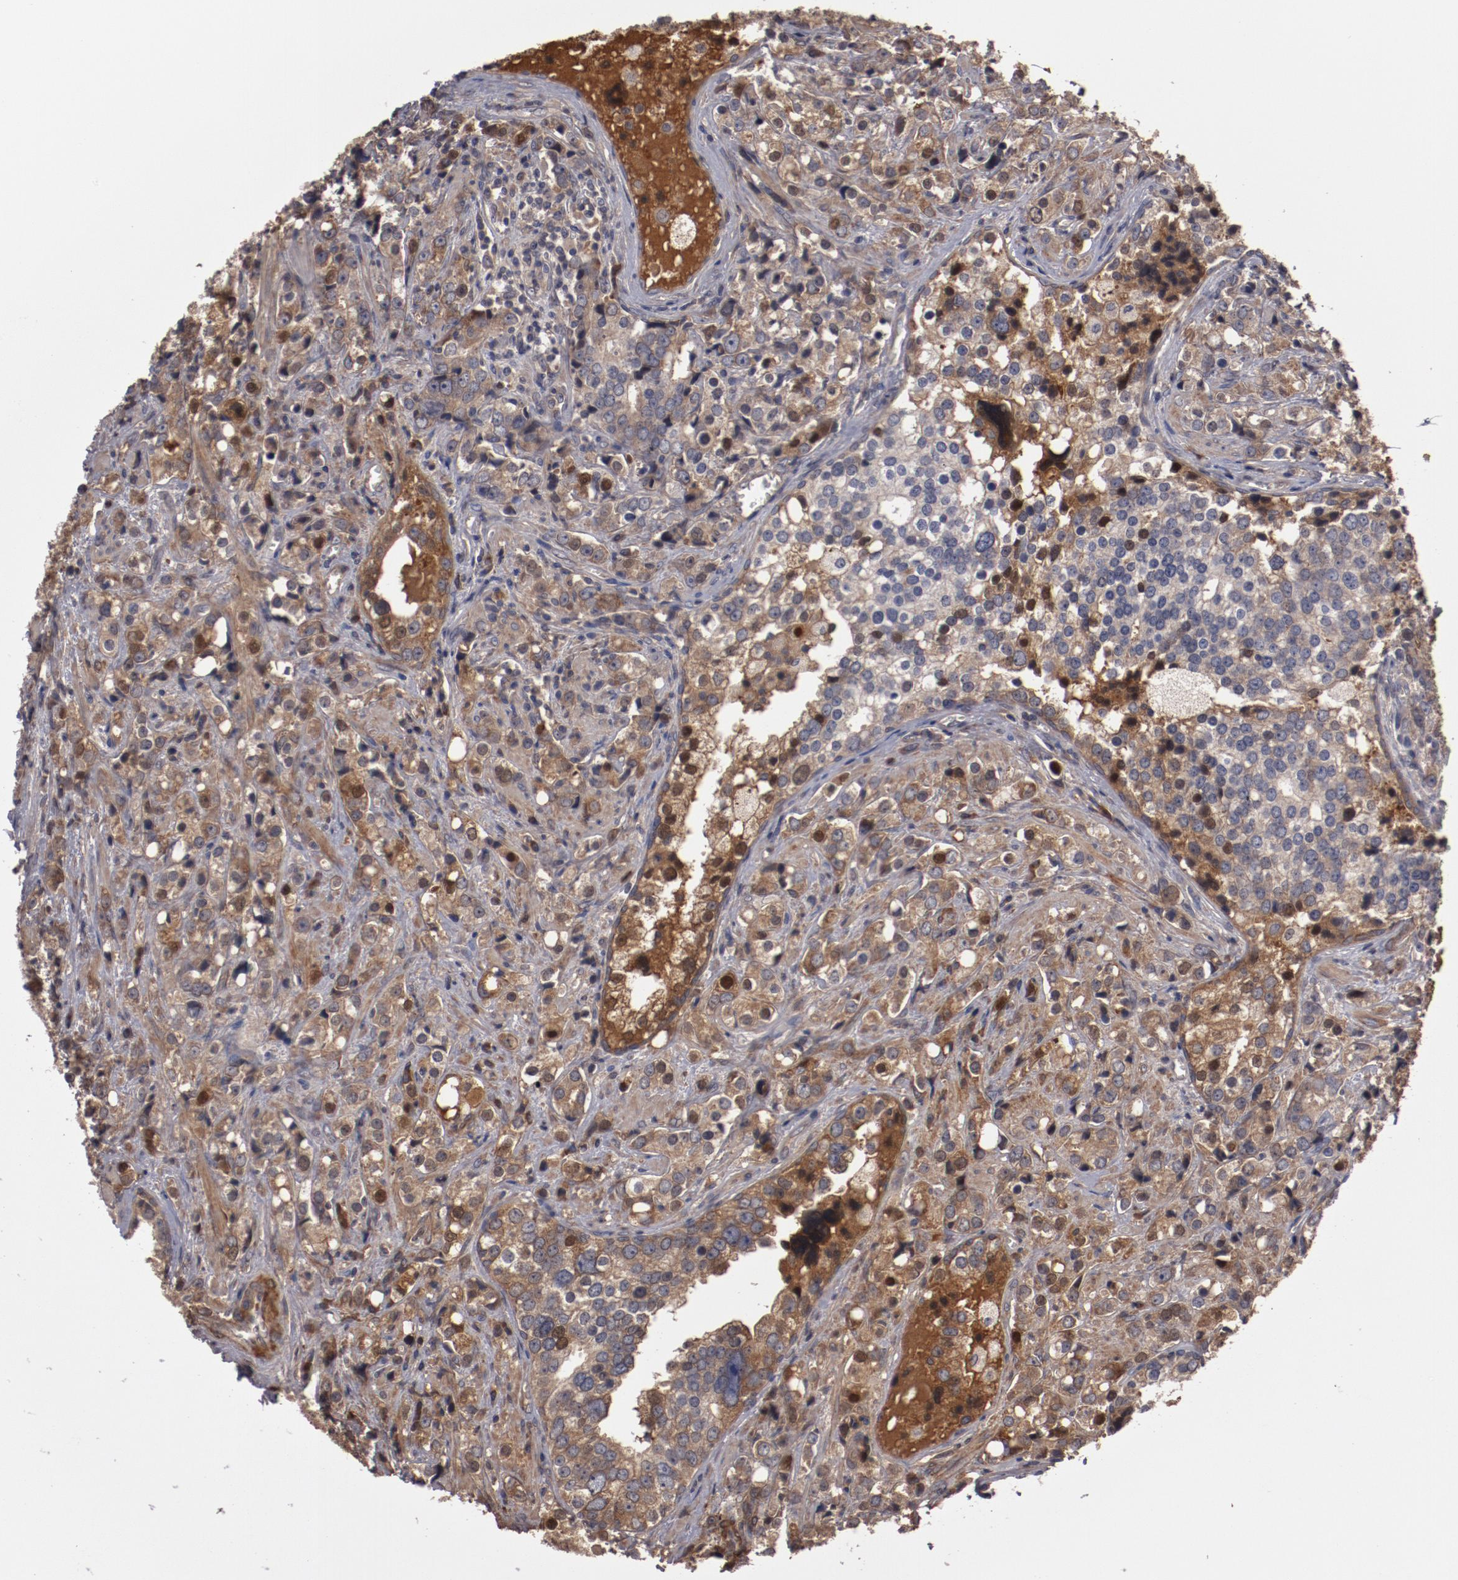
{"staining": {"intensity": "weak", "quantity": ">75%", "location": "cytoplasmic/membranous,nuclear"}, "tissue": "prostate cancer", "cell_type": "Tumor cells", "image_type": "cancer", "snomed": [{"axis": "morphology", "description": "Adenocarcinoma, High grade"}, {"axis": "topography", "description": "Prostate"}], "caption": "Immunohistochemistry (IHC) of human high-grade adenocarcinoma (prostate) shows low levels of weak cytoplasmic/membranous and nuclear staining in approximately >75% of tumor cells.", "gene": "SERPINA7", "patient": {"sex": "male", "age": 71}}